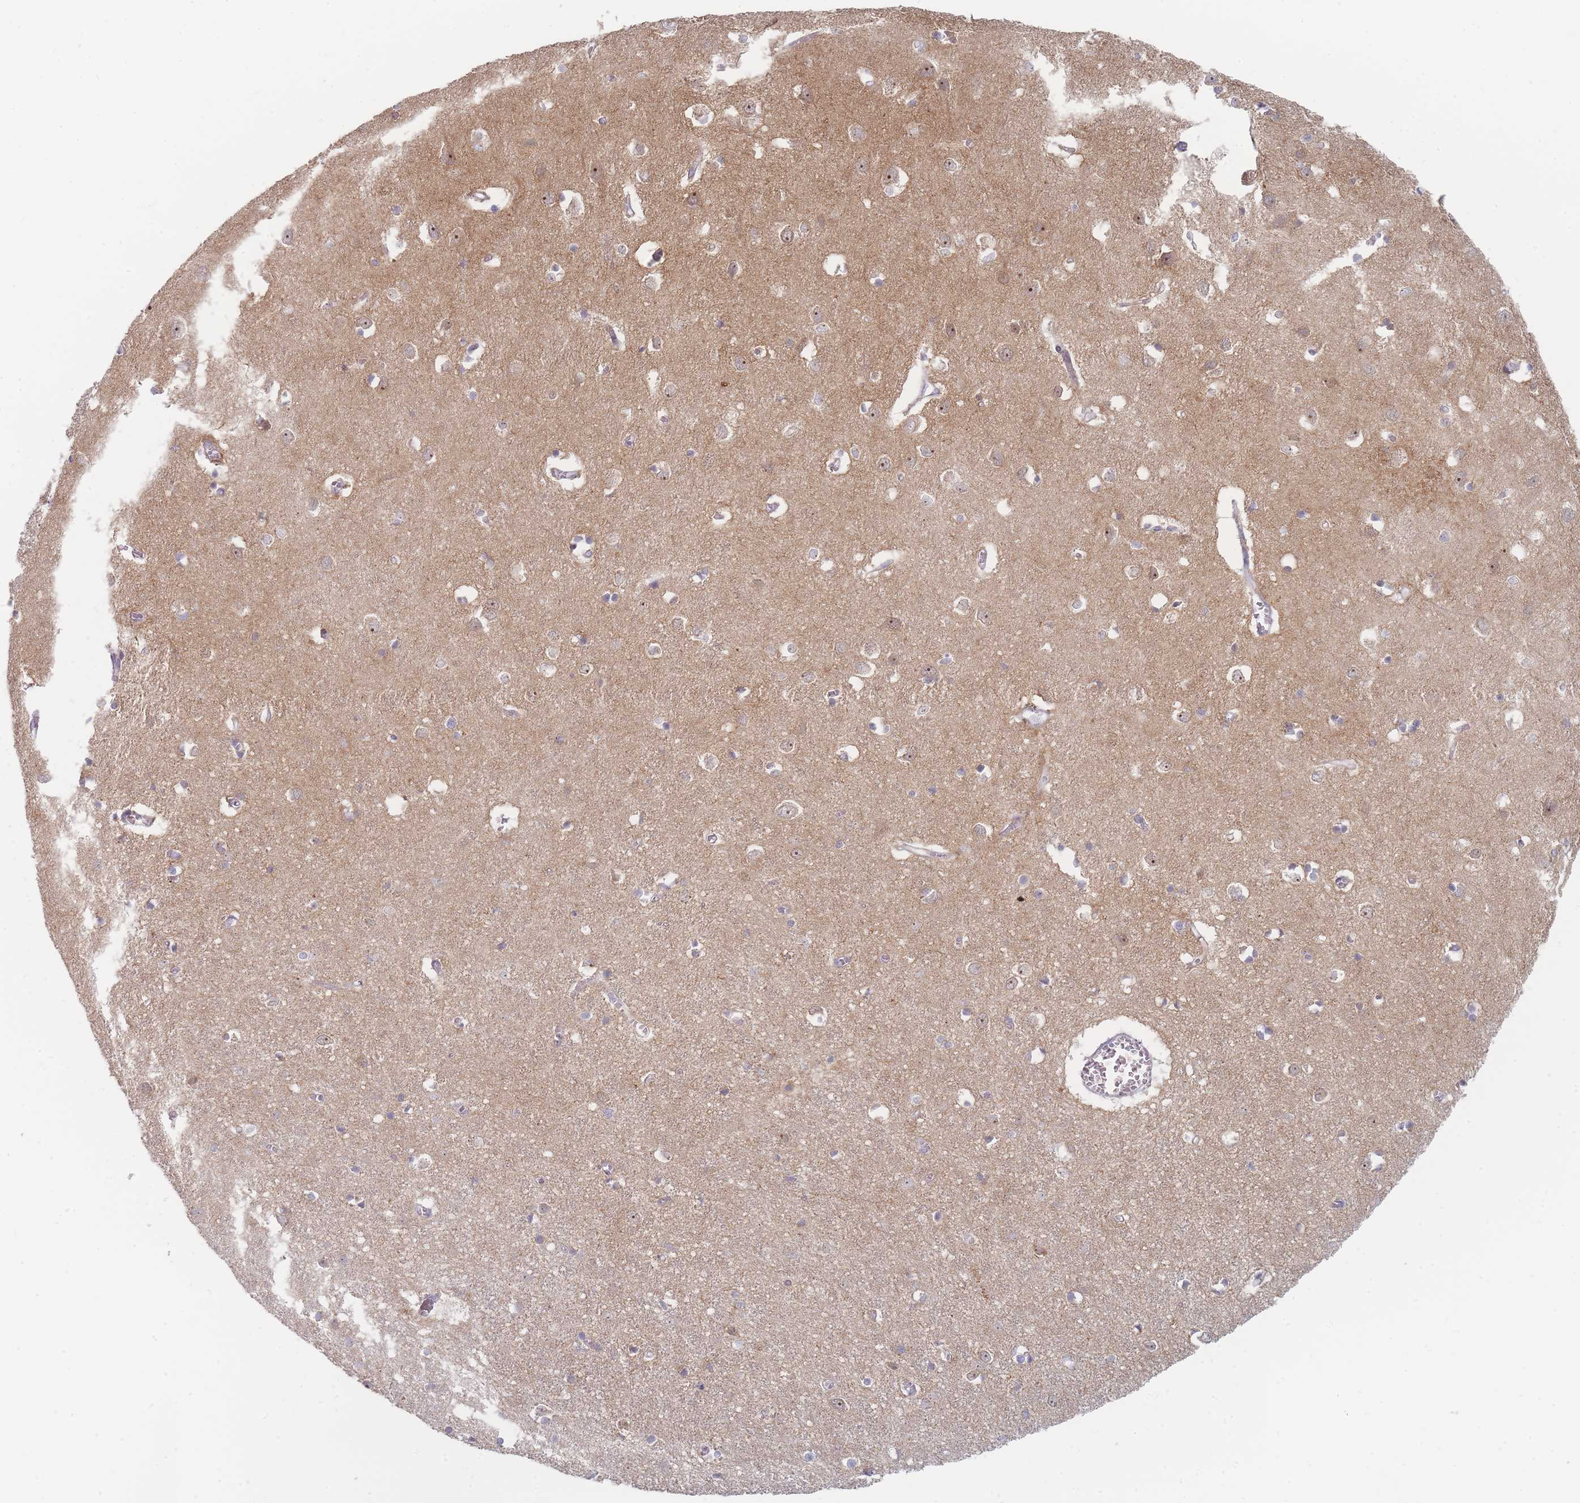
{"staining": {"intensity": "negative", "quantity": "none", "location": "none"}, "tissue": "cerebral cortex", "cell_type": "Endothelial cells", "image_type": "normal", "snomed": [{"axis": "morphology", "description": "Normal tissue, NOS"}, {"axis": "topography", "description": "Cerebral cortex"}], "caption": "Immunohistochemical staining of unremarkable human cerebral cortex demonstrates no significant staining in endothelial cells. (Stains: DAB IHC with hematoxylin counter stain, Microscopy: brightfield microscopy at high magnification).", "gene": "RNF8", "patient": {"sex": "female", "age": 64}}